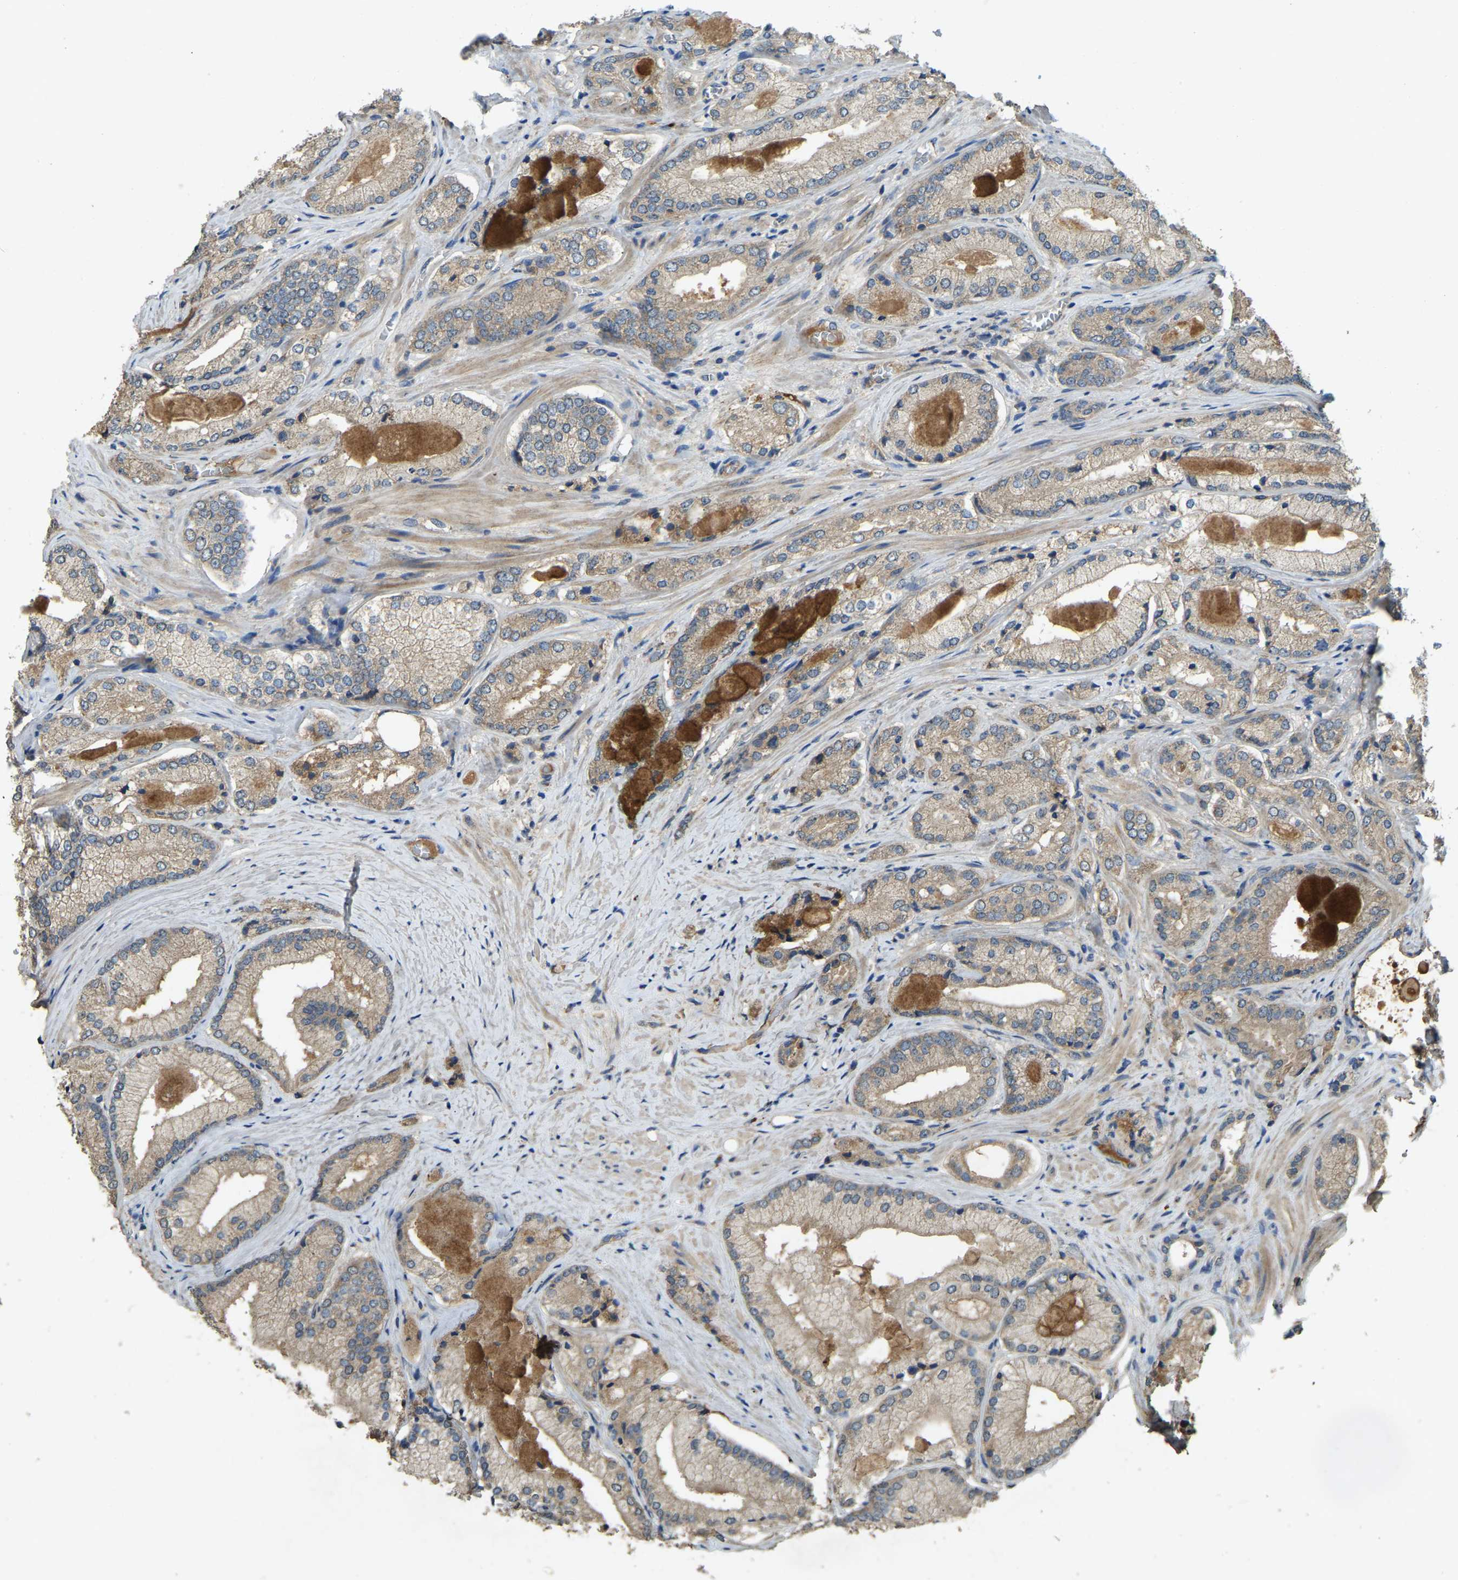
{"staining": {"intensity": "weak", "quantity": "25%-75%", "location": "cytoplasmic/membranous"}, "tissue": "prostate cancer", "cell_type": "Tumor cells", "image_type": "cancer", "snomed": [{"axis": "morphology", "description": "Adenocarcinoma, Low grade"}, {"axis": "topography", "description": "Prostate"}], "caption": "Prostate cancer stained for a protein displays weak cytoplasmic/membranous positivity in tumor cells.", "gene": "ATP8B1", "patient": {"sex": "male", "age": 65}}